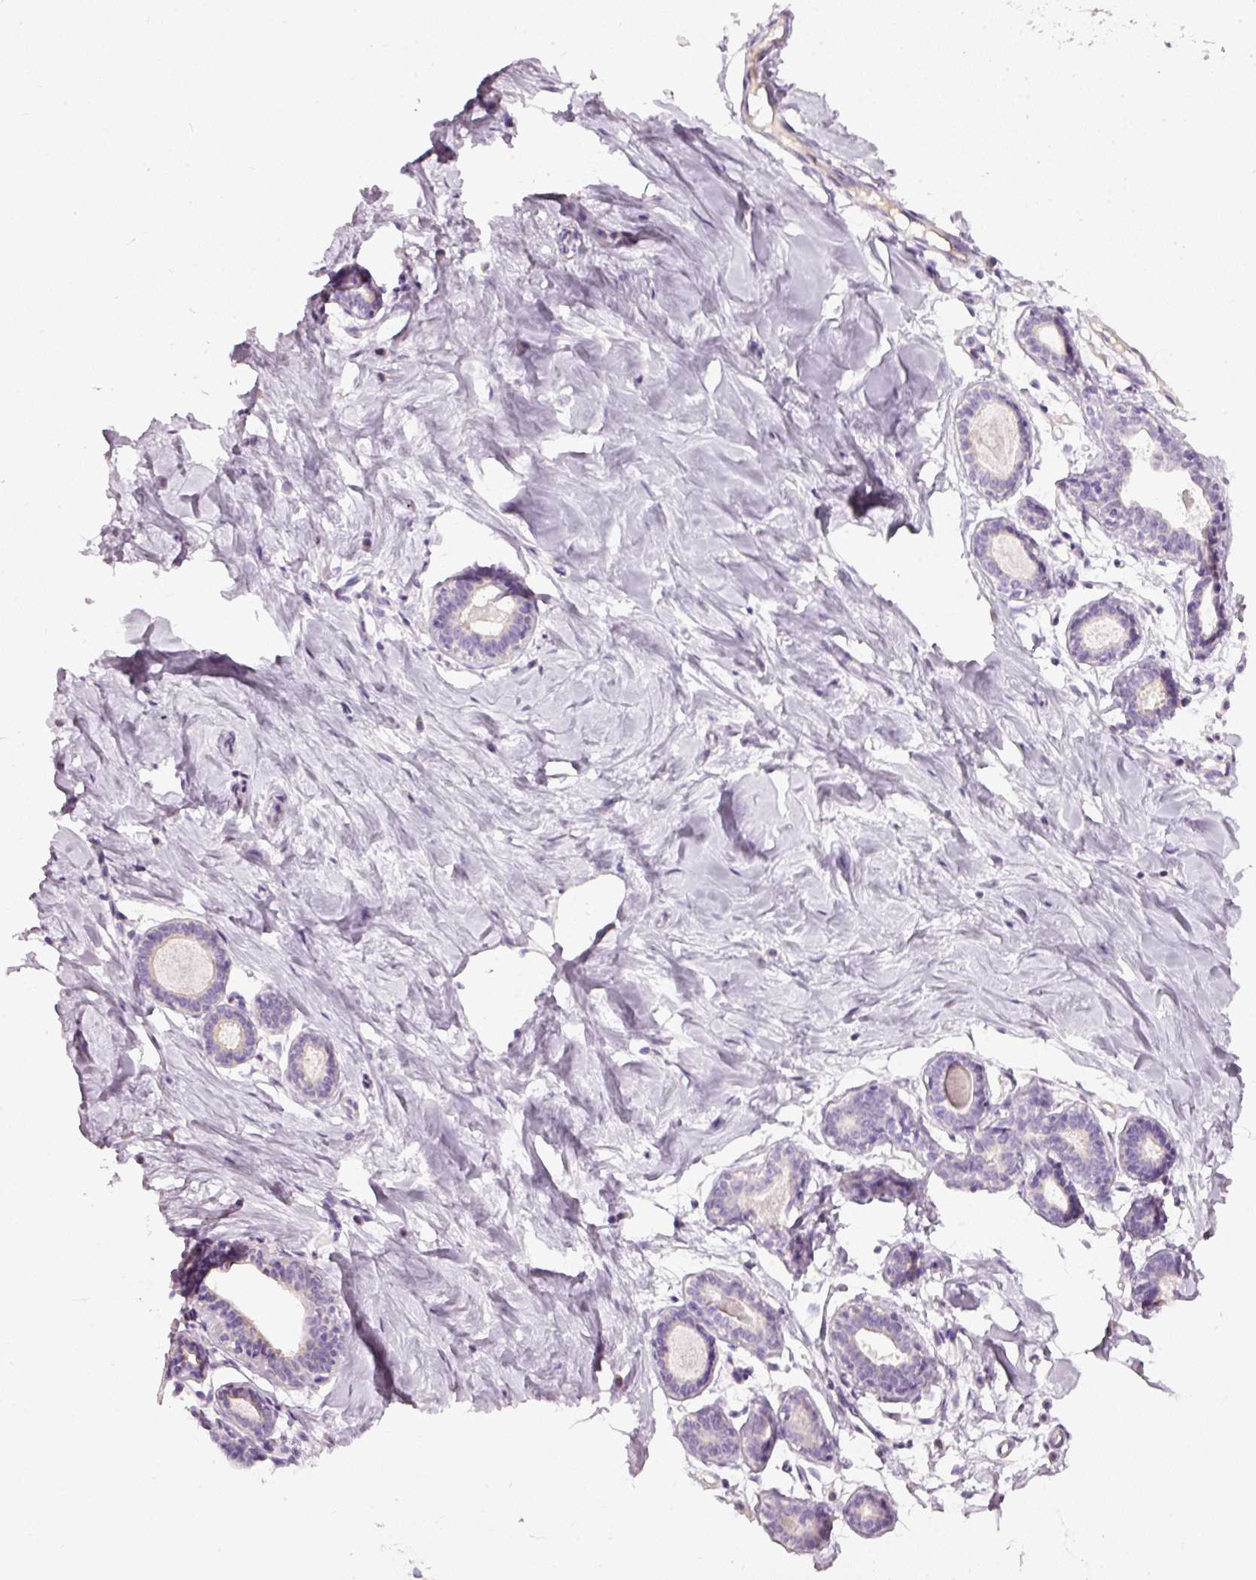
{"staining": {"intensity": "negative", "quantity": "none", "location": "none"}, "tissue": "breast", "cell_type": "Adipocytes", "image_type": "normal", "snomed": [{"axis": "morphology", "description": "Normal tissue, NOS"}, {"axis": "topography", "description": "Breast"}], "caption": "An immunohistochemistry image of normal breast is shown. There is no staining in adipocytes of breast.", "gene": "PDXDC1", "patient": {"sex": "female", "age": 23}}